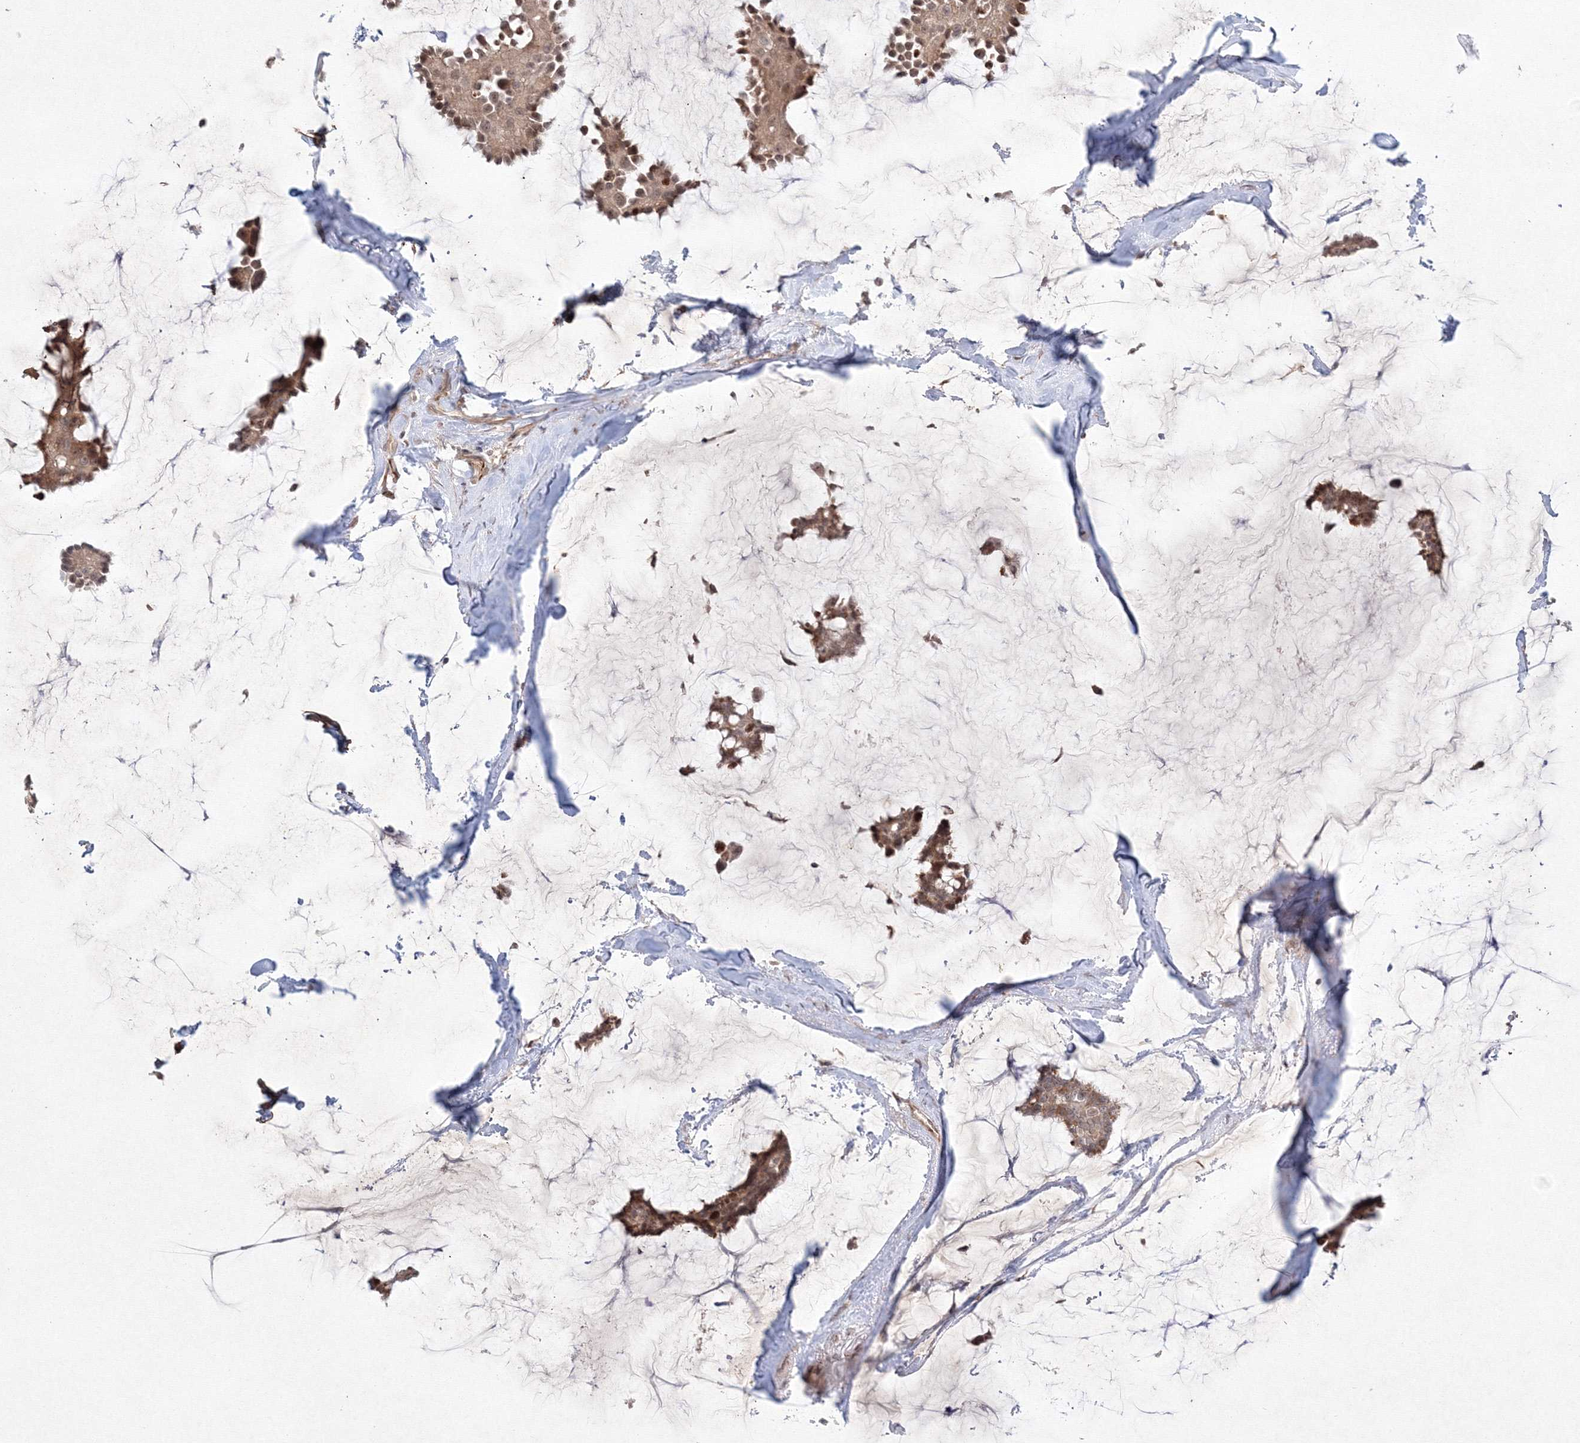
{"staining": {"intensity": "moderate", "quantity": ">75%", "location": "cytoplasmic/membranous,nuclear"}, "tissue": "breast cancer", "cell_type": "Tumor cells", "image_type": "cancer", "snomed": [{"axis": "morphology", "description": "Duct carcinoma"}, {"axis": "topography", "description": "Breast"}], "caption": "Protein analysis of breast infiltrating ductal carcinoma tissue shows moderate cytoplasmic/membranous and nuclear staining in about >75% of tumor cells.", "gene": "KIF20A", "patient": {"sex": "female", "age": 93}}